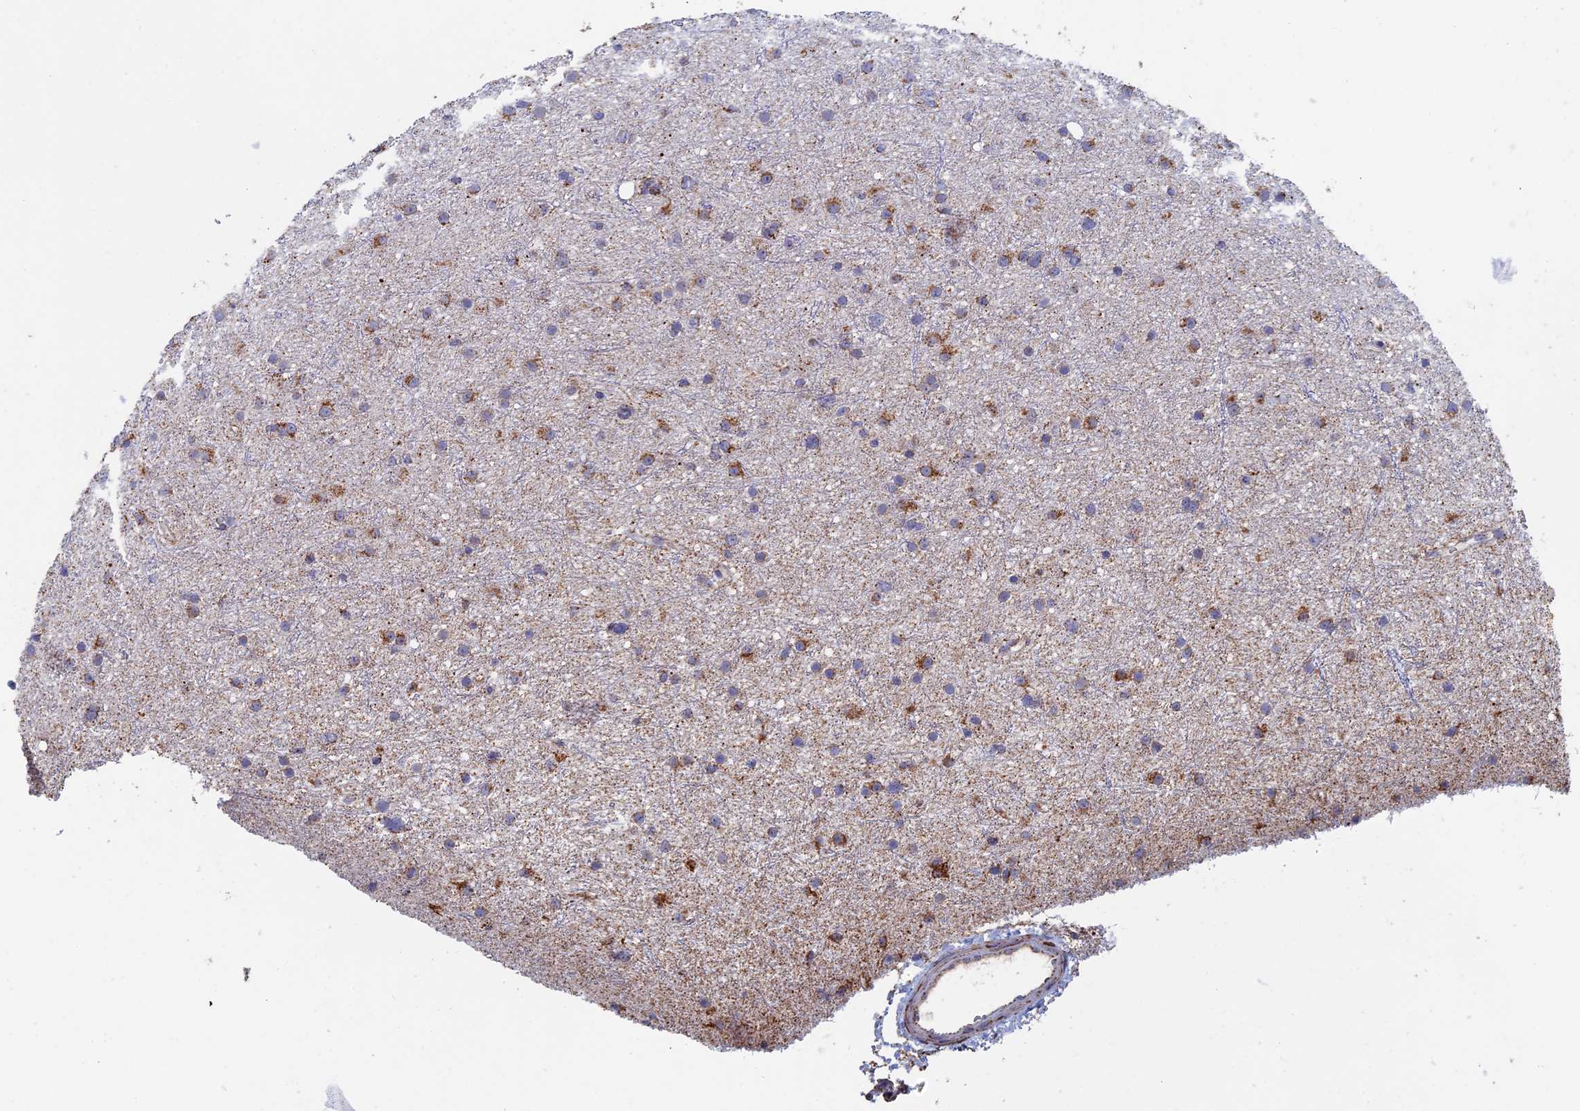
{"staining": {"intensity": "moderate", "quantity": "25%-75%", "location": "cytoplasmic/membranous"}, "tissue": "glioma", "cell_type": "Tumor cells", "image_type": "cancer", "snomed": [{"axis": "morphology", "description": "Glioma, malignant, Low grade"}, {"axis": "topography", "description": "Cerebral cortex"}], "caption": "High-magnification brightfield microscopy of malignant glioma (low-grade) stained with DAB (brown) and counterstained with hematoxylin (blue). tumor cells exhibit moderate cytoplasmic/membranous staining is seen in about25%-75% of cells.", "gene": "SEC24D", "patient": {"sex": "female", "age": 39}}